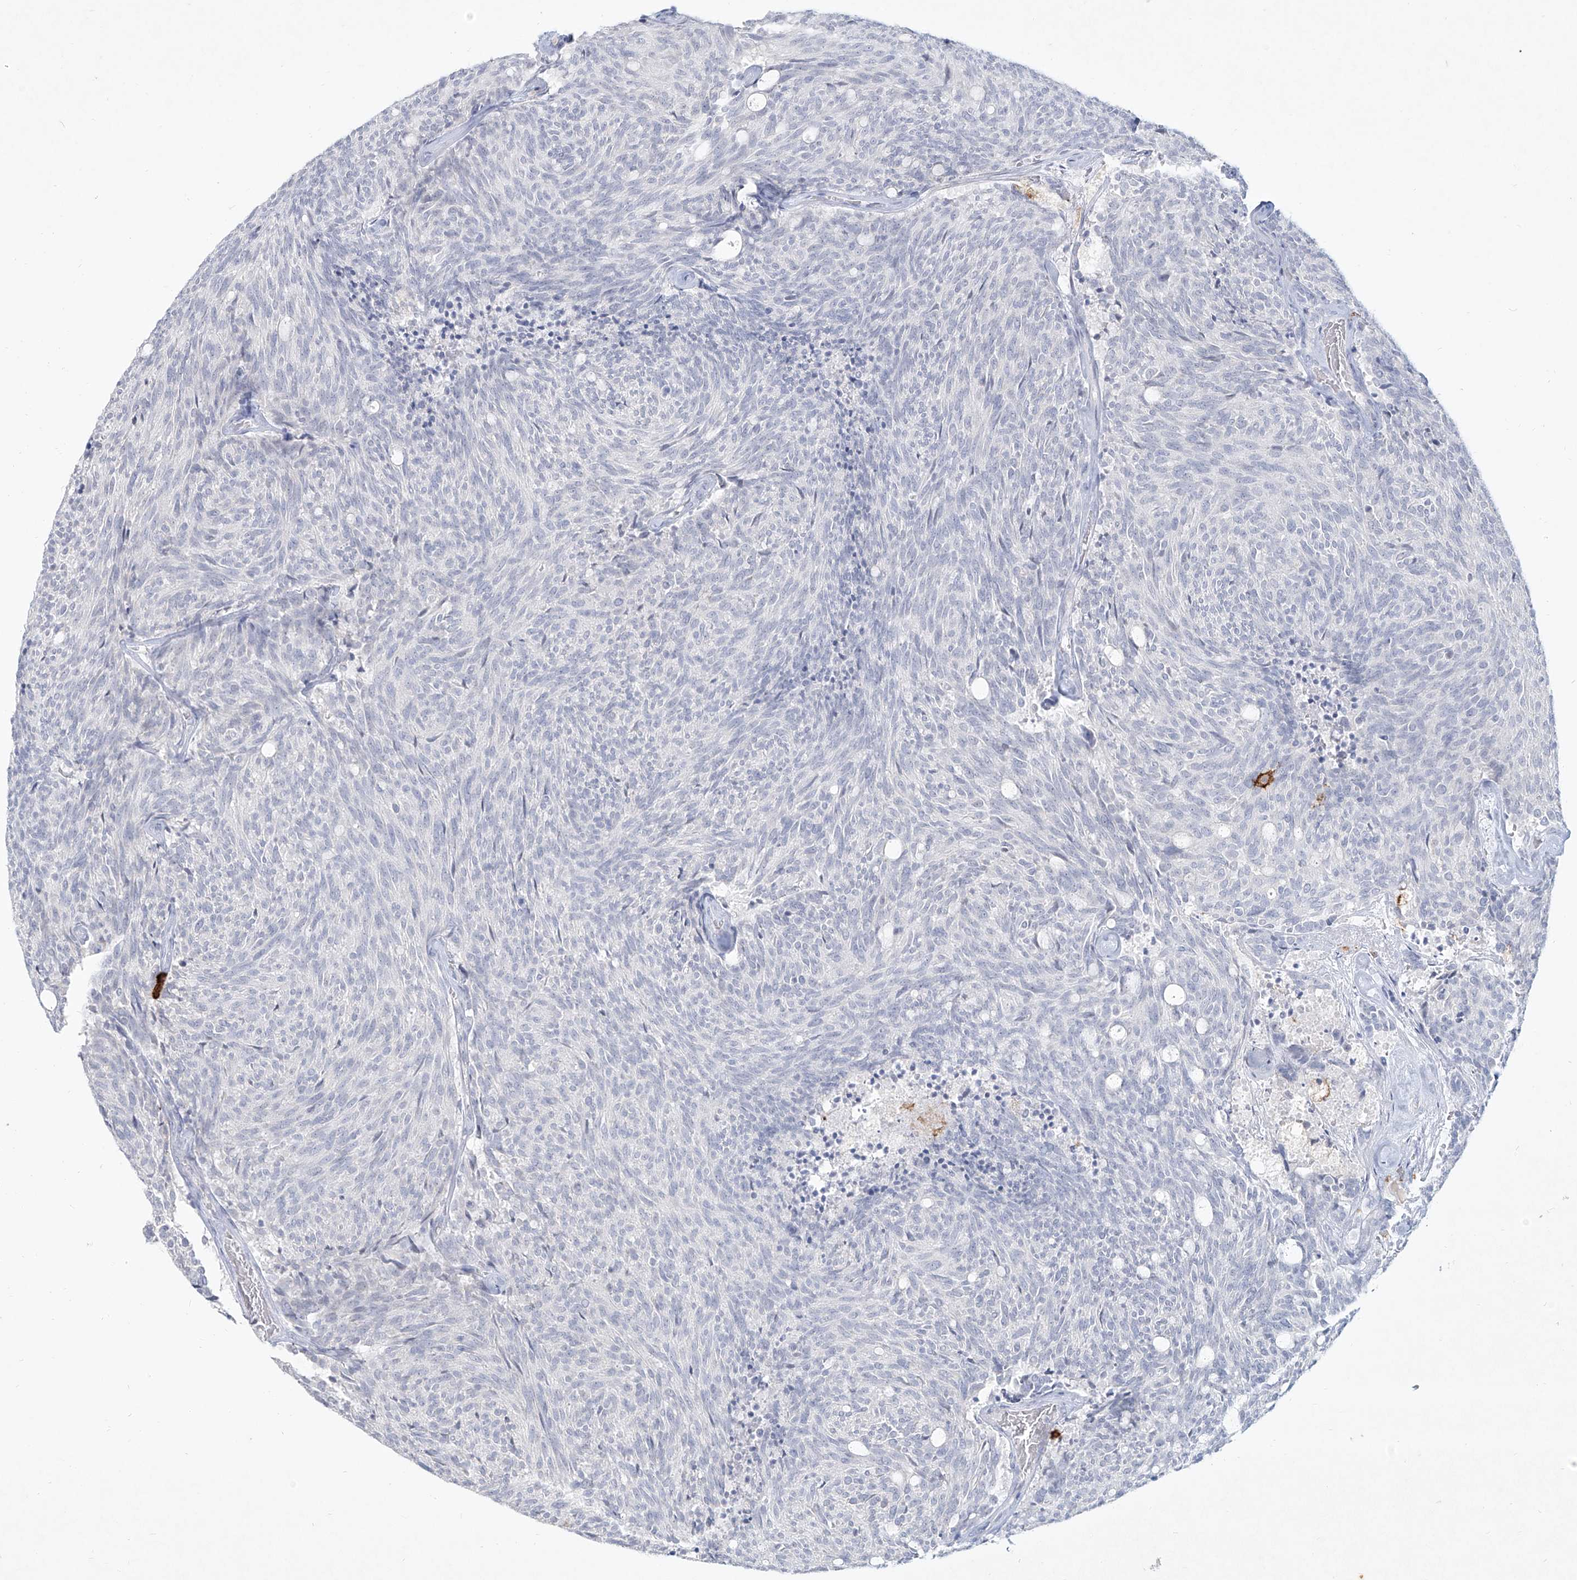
{"staining": {"intensity": "negative", "quantity": "none", "location": "none"}, "tissue": "carcinoid", "cell_type": "Tumor cells", "image_type": "cancer", "snomed": [{"axis": "morphology", "description": "Carcinoid, malignant, NOS"}, {"axis": "topography", "description": "Pancreas"}], "caption": "DAB (3,3'-diaminobenzidine) immunohistochemical staining of human carcinoid (malignant) demonstrates no significant staining in tumor cells.", "gene": "CD209", "patient": {"sex": "female", "age": 54}}